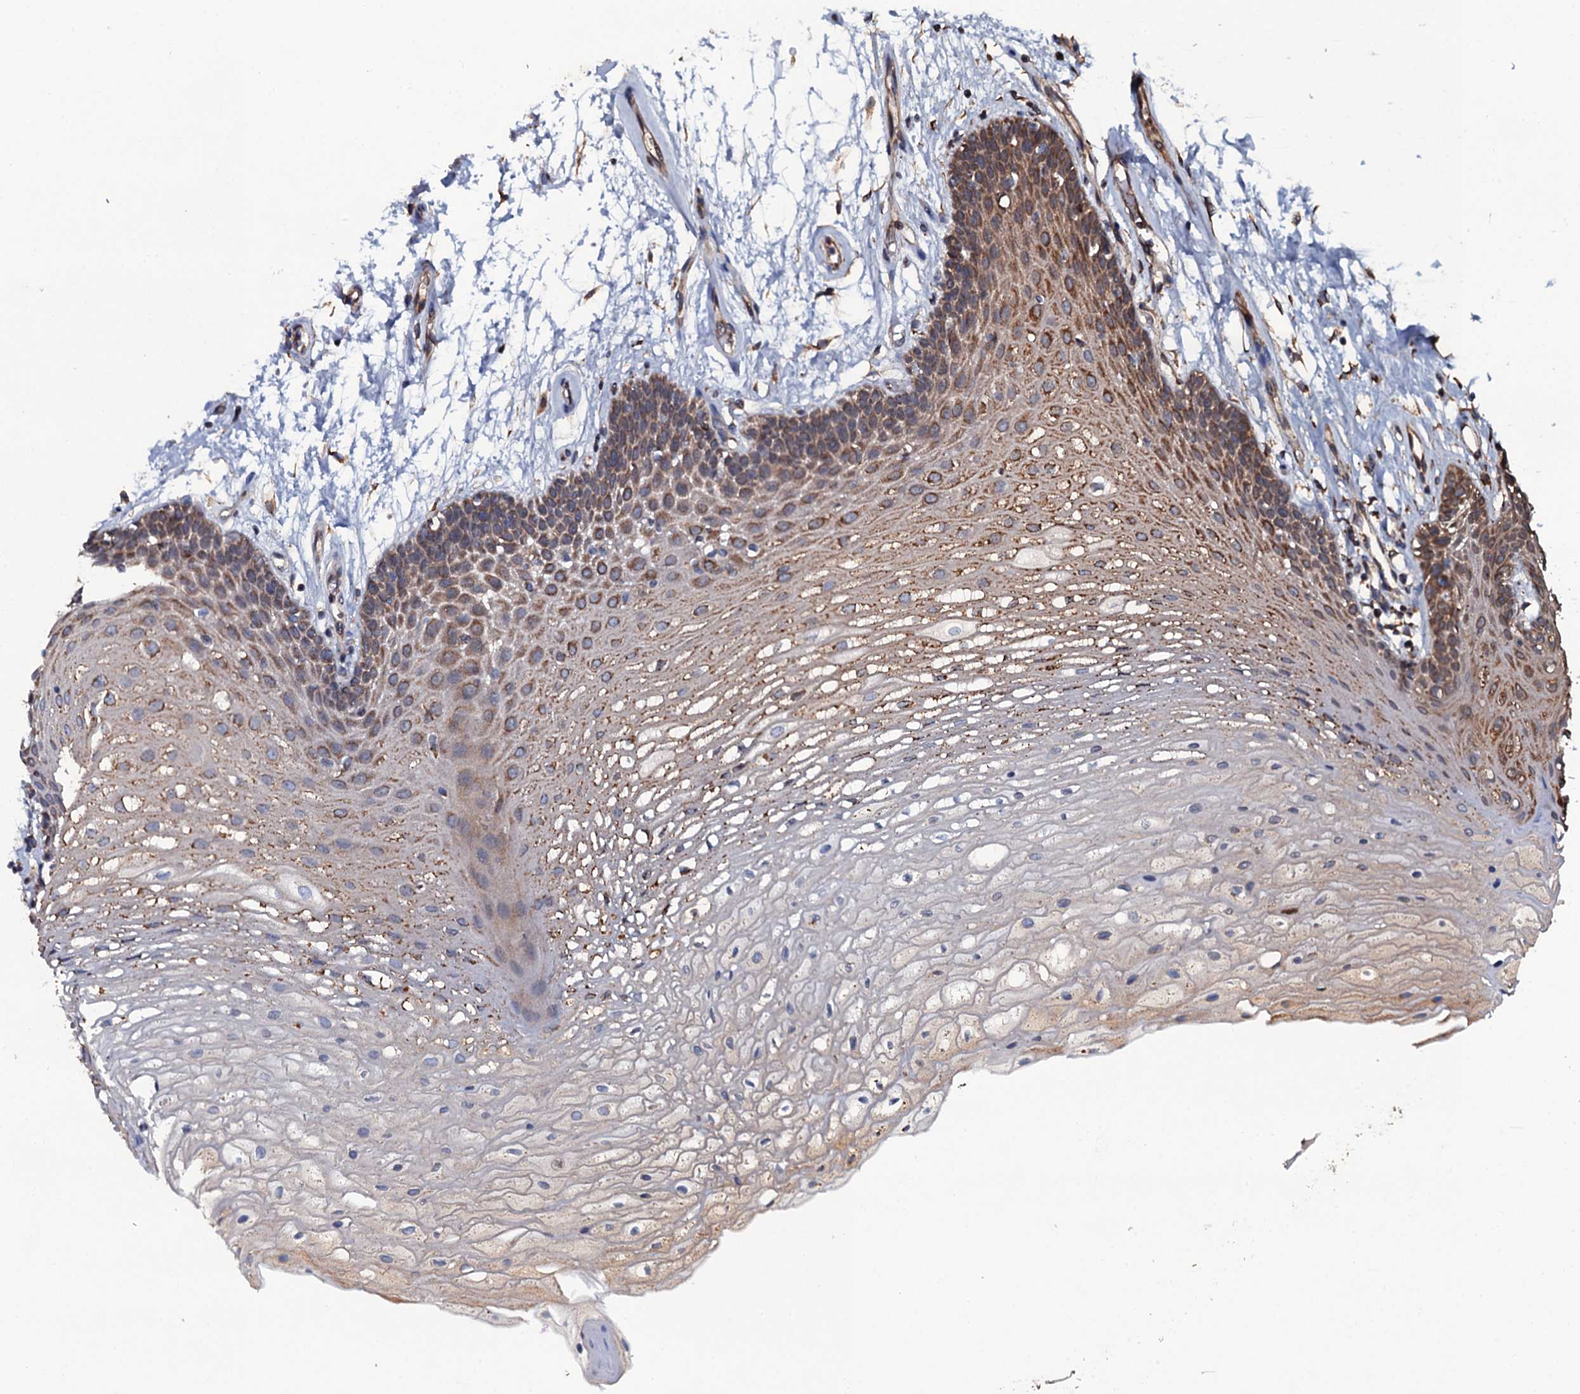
{"staining": {"intensity": "moderate", "quantity": ">75%", "location": "cytoplasmic/membranous"}, "tissue": "oral mucosa", "cell_type": "Squamous epithelial cells", "image_type": "normal", "snomed": [{"axis": "morphology", "description": "Normal tissue, NOS"}, {"axis": "topography", "description": "Oral tissue"}], "caption": "This photomicrograph exhibits immunohistochemistry staining of benign oral mucosa, with medium moderate cytoplasmic/membranous staining in about >75% of squamous epithelial cells.", "gene": "RAB12", "patient": {"sex": "female", "age": 80}}